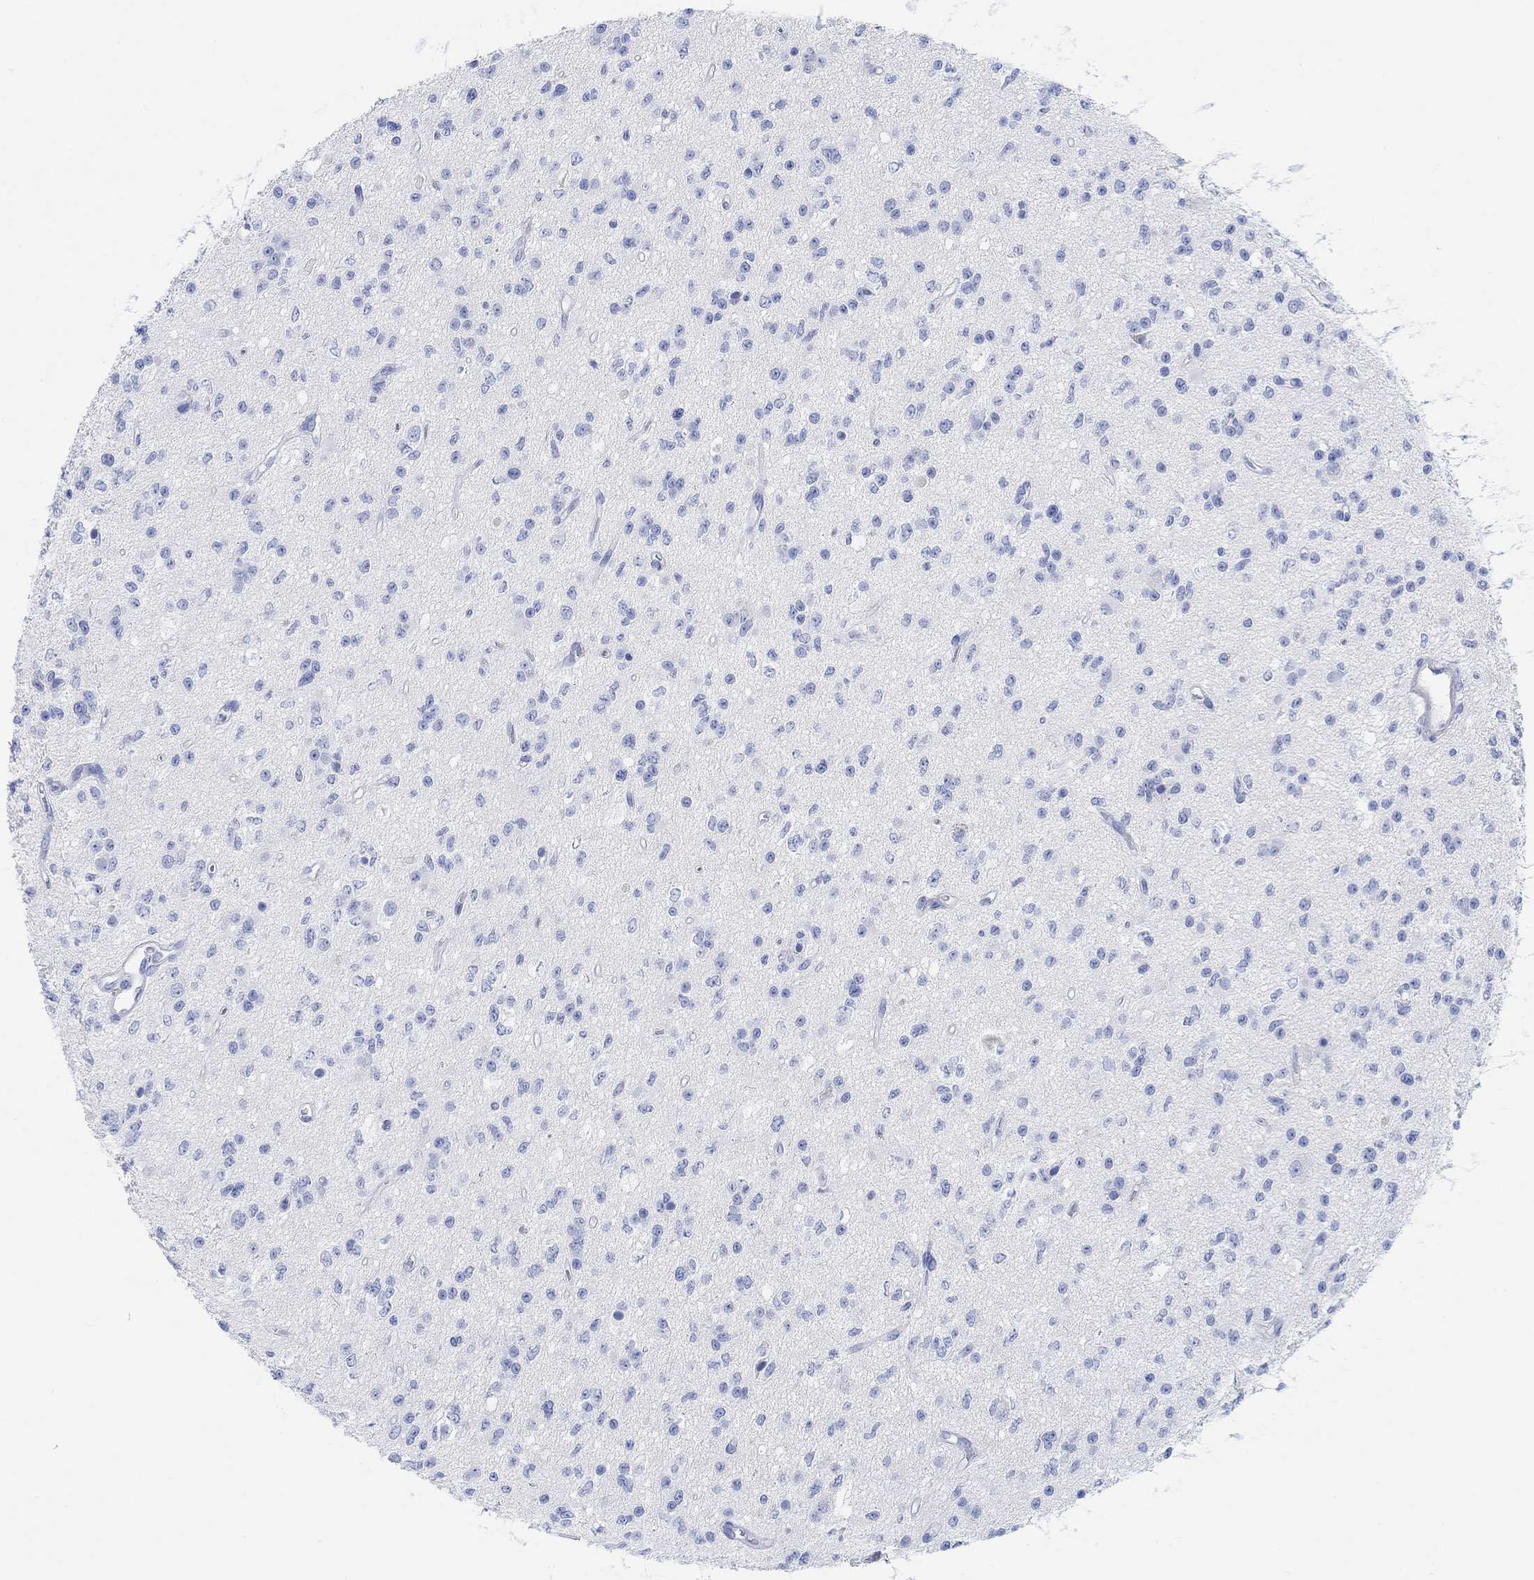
{"staining": {"intensity": "negative", "quantity": "none", "location": "none"}, "tissue": "glioma", "cell_type": "Tumor cells", "image_type": "cancer", "snomed": [{"axis": "morphology", "description": "Glioma, malignant, Low grade"}, {"axis": "topography", "description": "Brain"}], "caption": "Protein analysis of malignant glioma (low-grade) shows no significant staining in tumor cells.", "gene": "ANKRD33", "patient": {"sex": "female", "age": 45}}